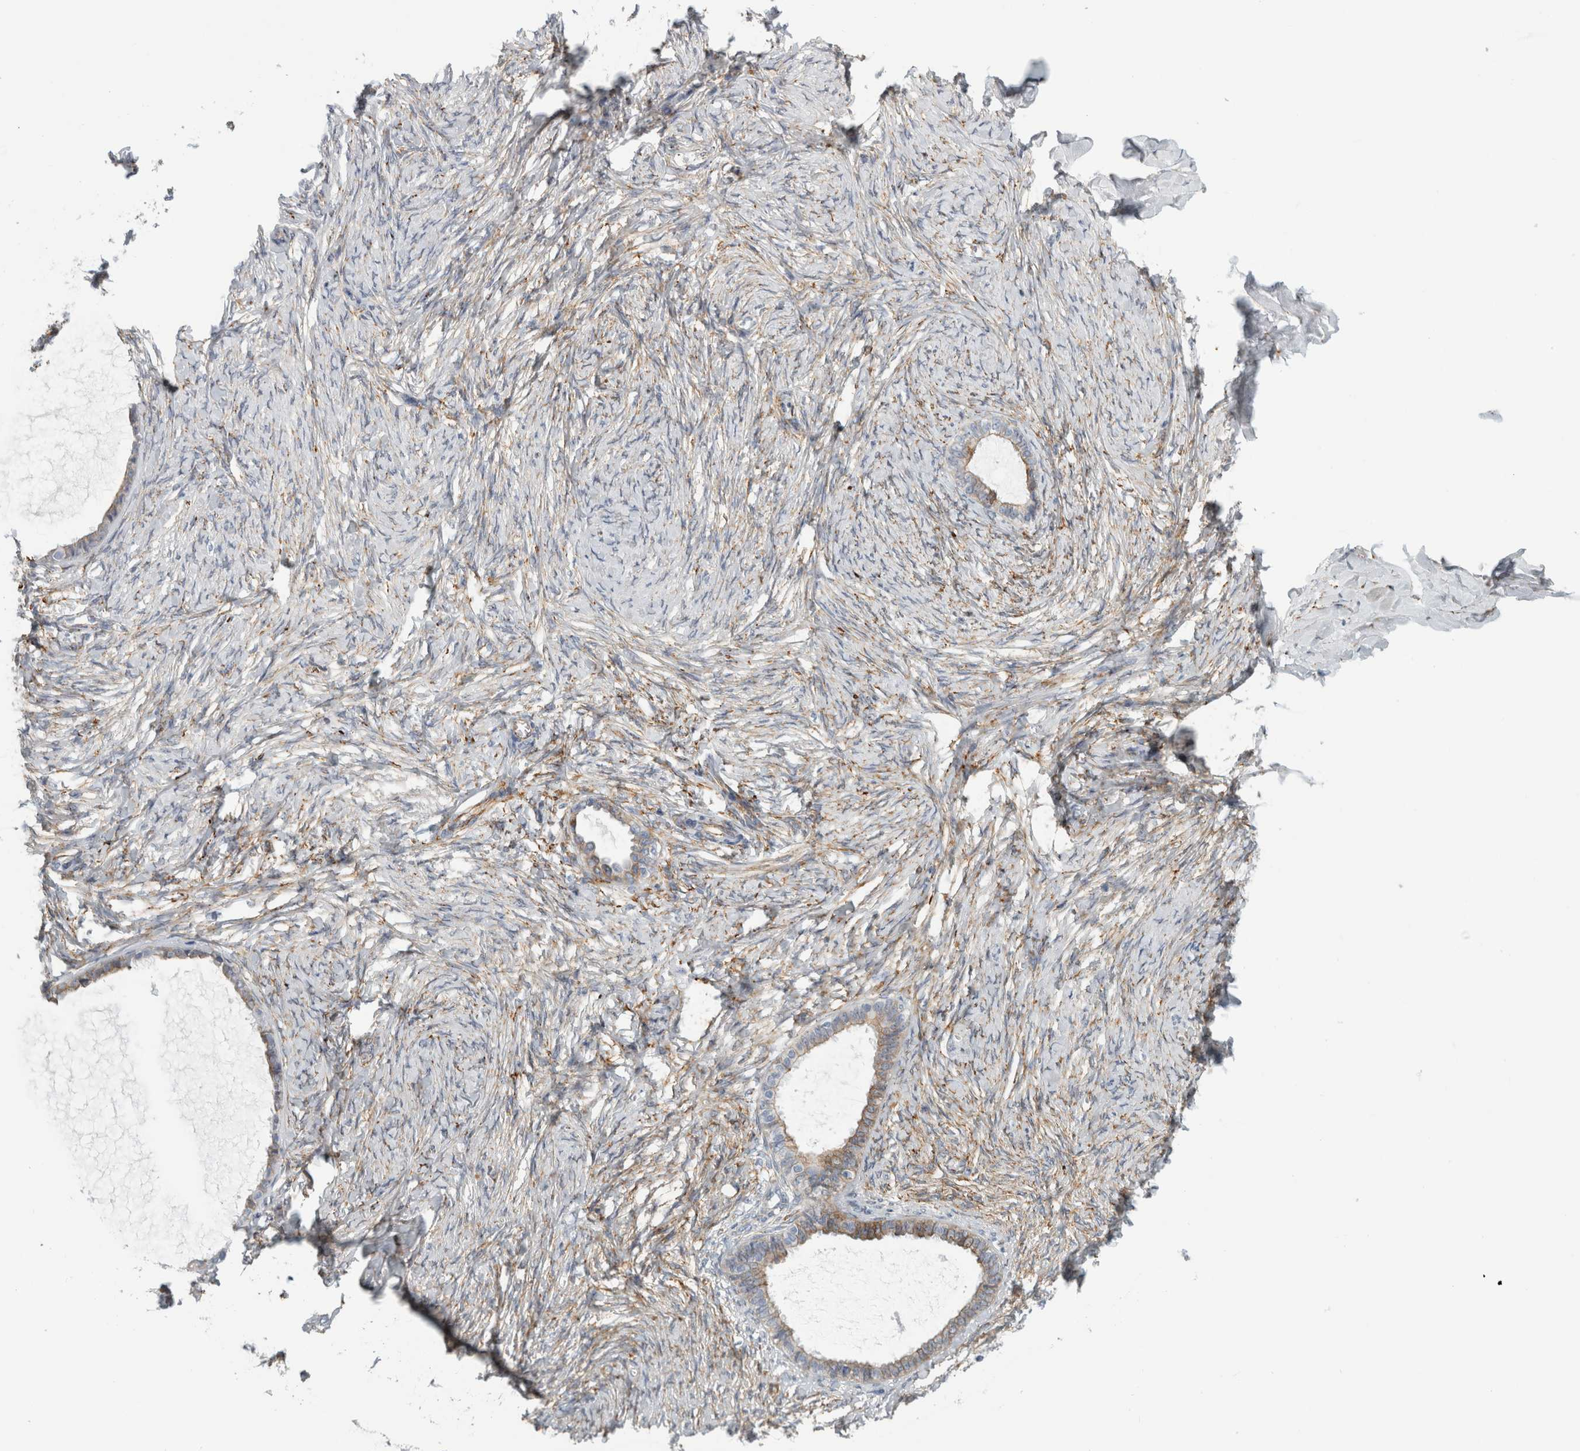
{"staining": {"intensity": "weak", "quantity": "<25%", "location": "cytoplasmic/membranous"}, "tissue": "ovarian cancer", "cell_type": "Tumor cells", "image_type": "cancer", "snomed": [{"axis": "morphology", "description": "Cystadenocarcinoma, serous, NOS"}, {"axis": "topography", "description": "Ovary"}], "caption": "Tumor cells show no significant expression in serous cystadenocarcinoma (ovarian). (DAB immunohistochemistry visualized using brightfield microscopy, high magnification).", "gene": "B3GNT3", "patient": {"sex": "female", "age": 79}}